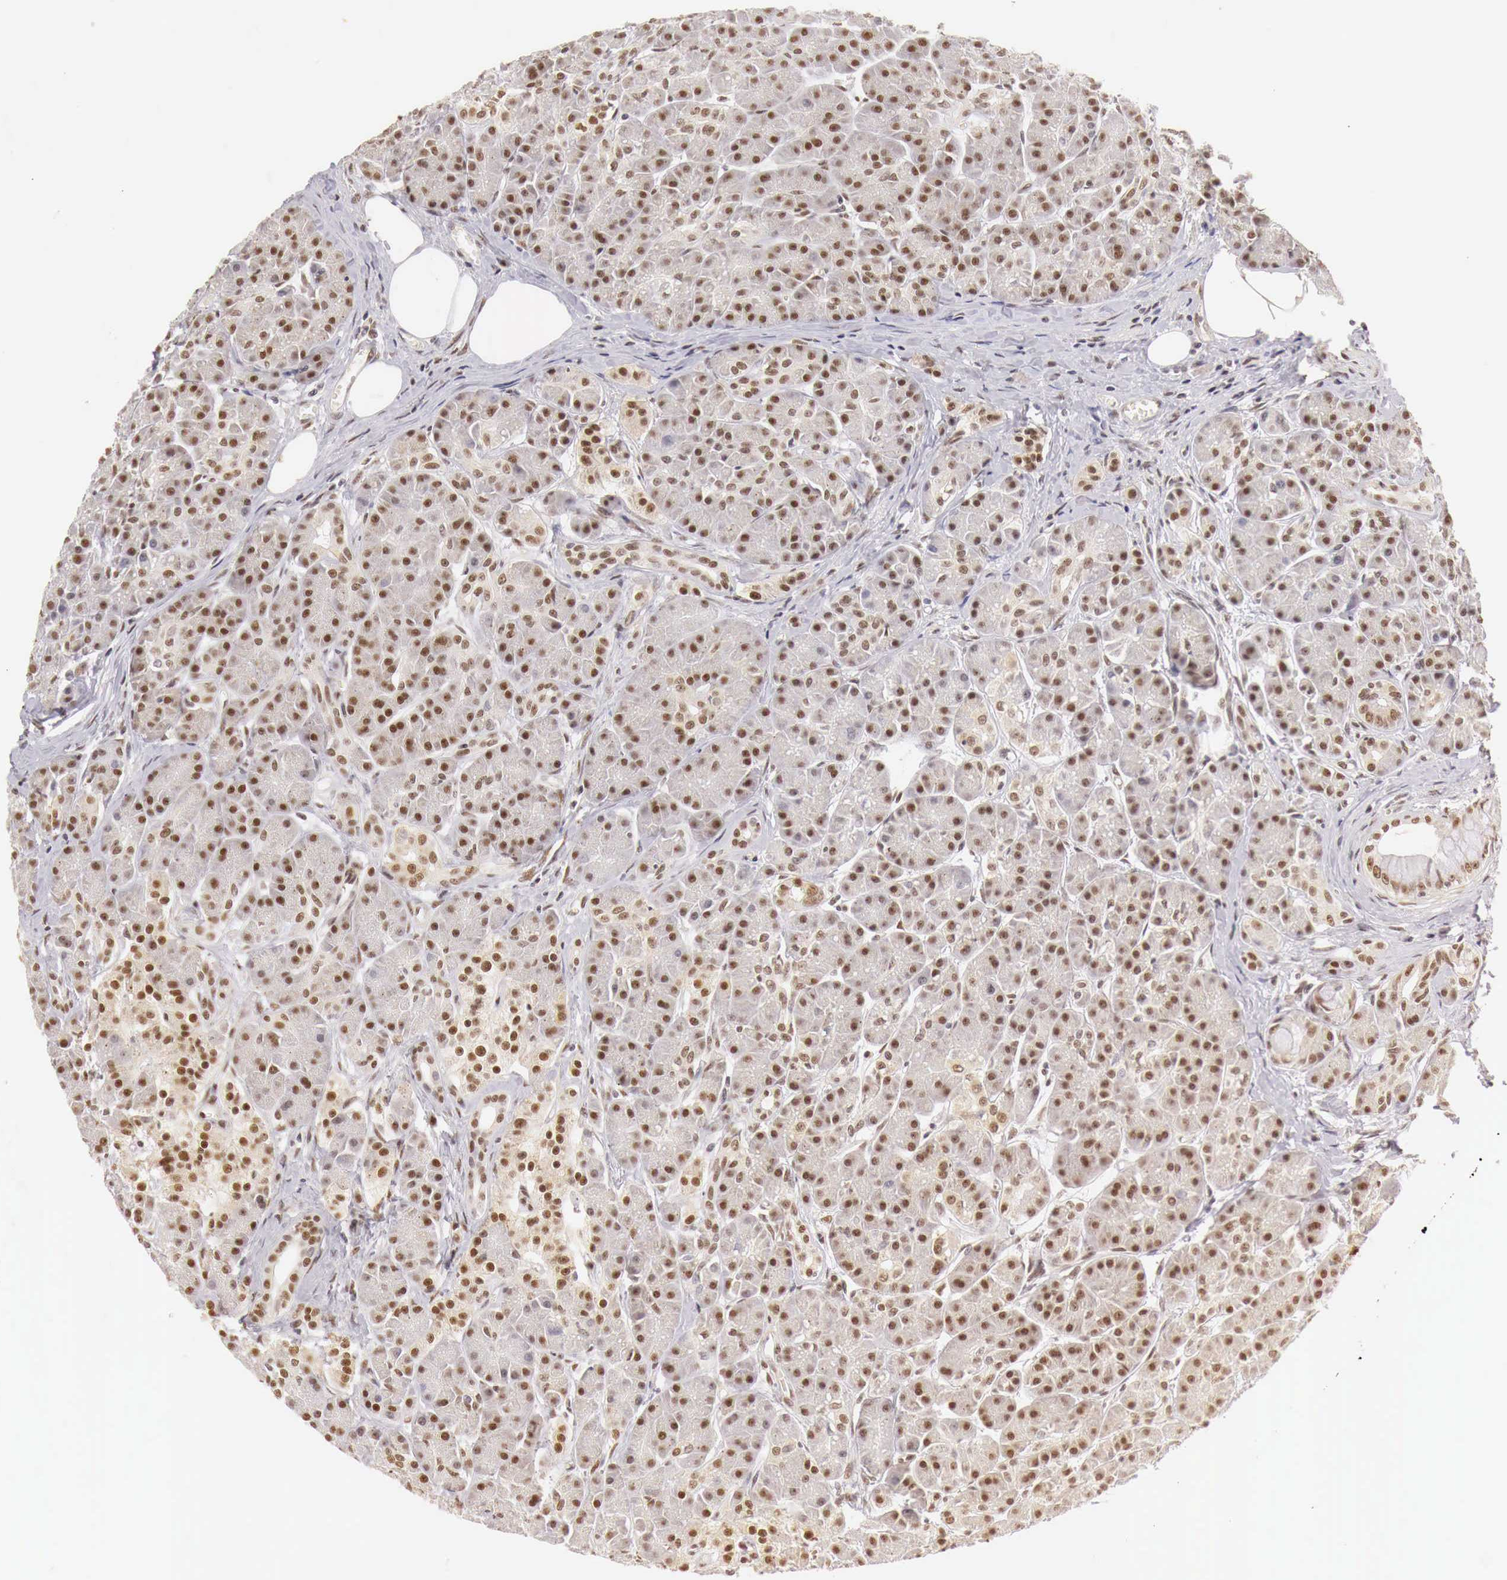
{"staining": {"intensity": "weak", "quantity": ">75%", "location": "cytoplasmic/membranous,nuclear"}, "tissue": "pancreas", "cell_type": "Exocrine glandular cells", "image_type": "normal", "snomed": [{"axis": "morphology", "description": "Normal tissue, NOS"}, {"axis": "topography", "description": "Pancreas"}], "caption": "This micrograph demonstrates unremarkable pancreas stained with immunohistochemistry to label a protein in brown. The cytoplasmic/membranous,nuclear of exocrine glandular cells show weak positivity for the protein. Nuclei are counter-stained blue.", "gene": "GPKOW", "patient": {"sex": "male", "age": 73}}